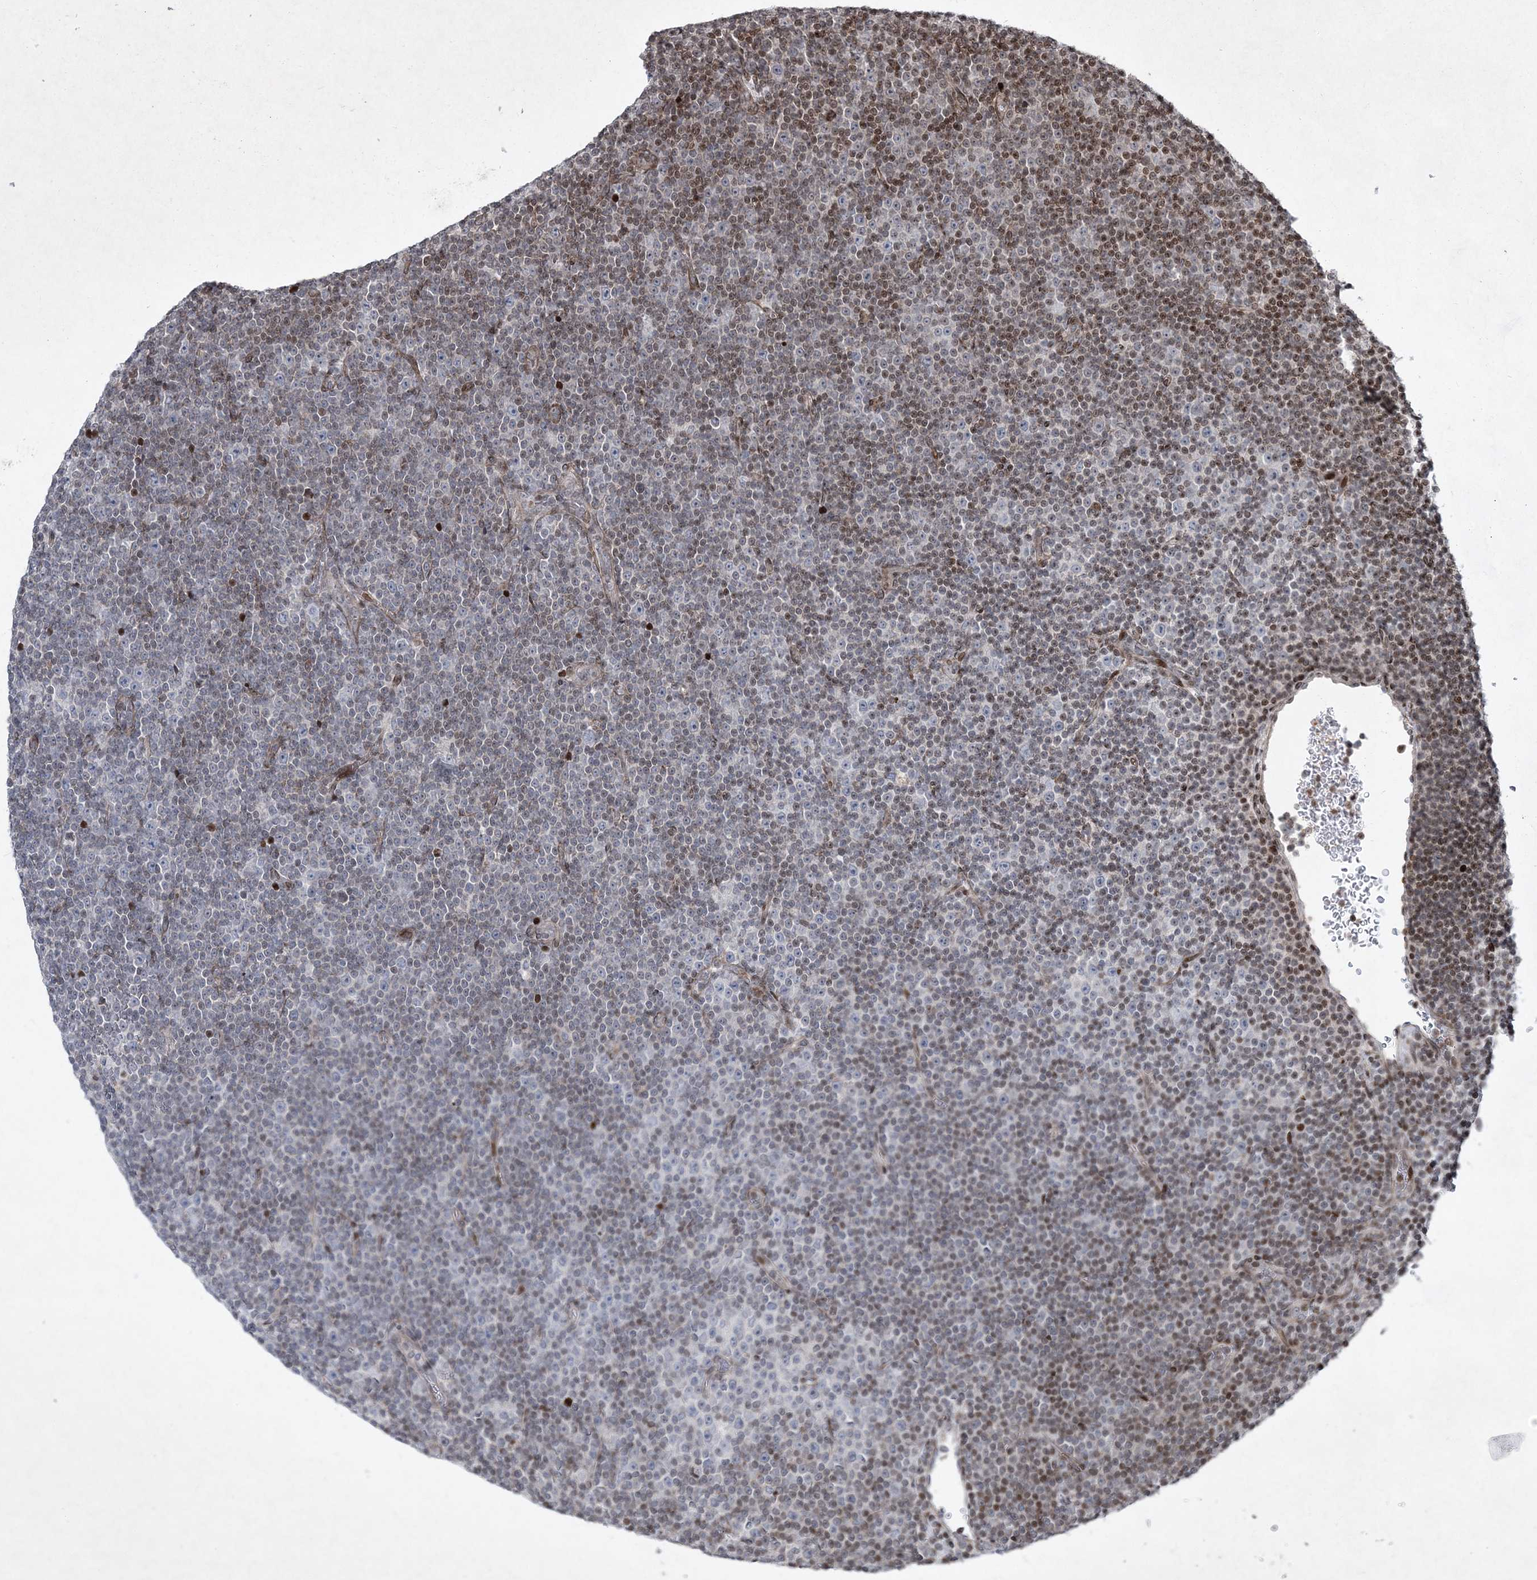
{"staining": {"intensity": "weak", "quantity": "<25%", "location": "nuclear"}, "tissue": "lymphoma", "cell_type": "Tumor cells", "image_type": "cancer", "snomed": [{"axis": "morphology", "description": "Malignant lymphoma, non-Hodgkin's type, Low grade"}, {"axis": "topography", "description": "Lymph node"}], "caption": "Immunohistochemical staining of lymphoma shows no significant expression in tumor cells. The staining was performed using DAB (3,3'-diaminobenzidine) to visualize the protein expression in brown, while the nuclei were stained in blue with hematoxylin (Magnification: 20x).", "gene": "SMIM29", "patient": {"sex": "female", "age": 67}}